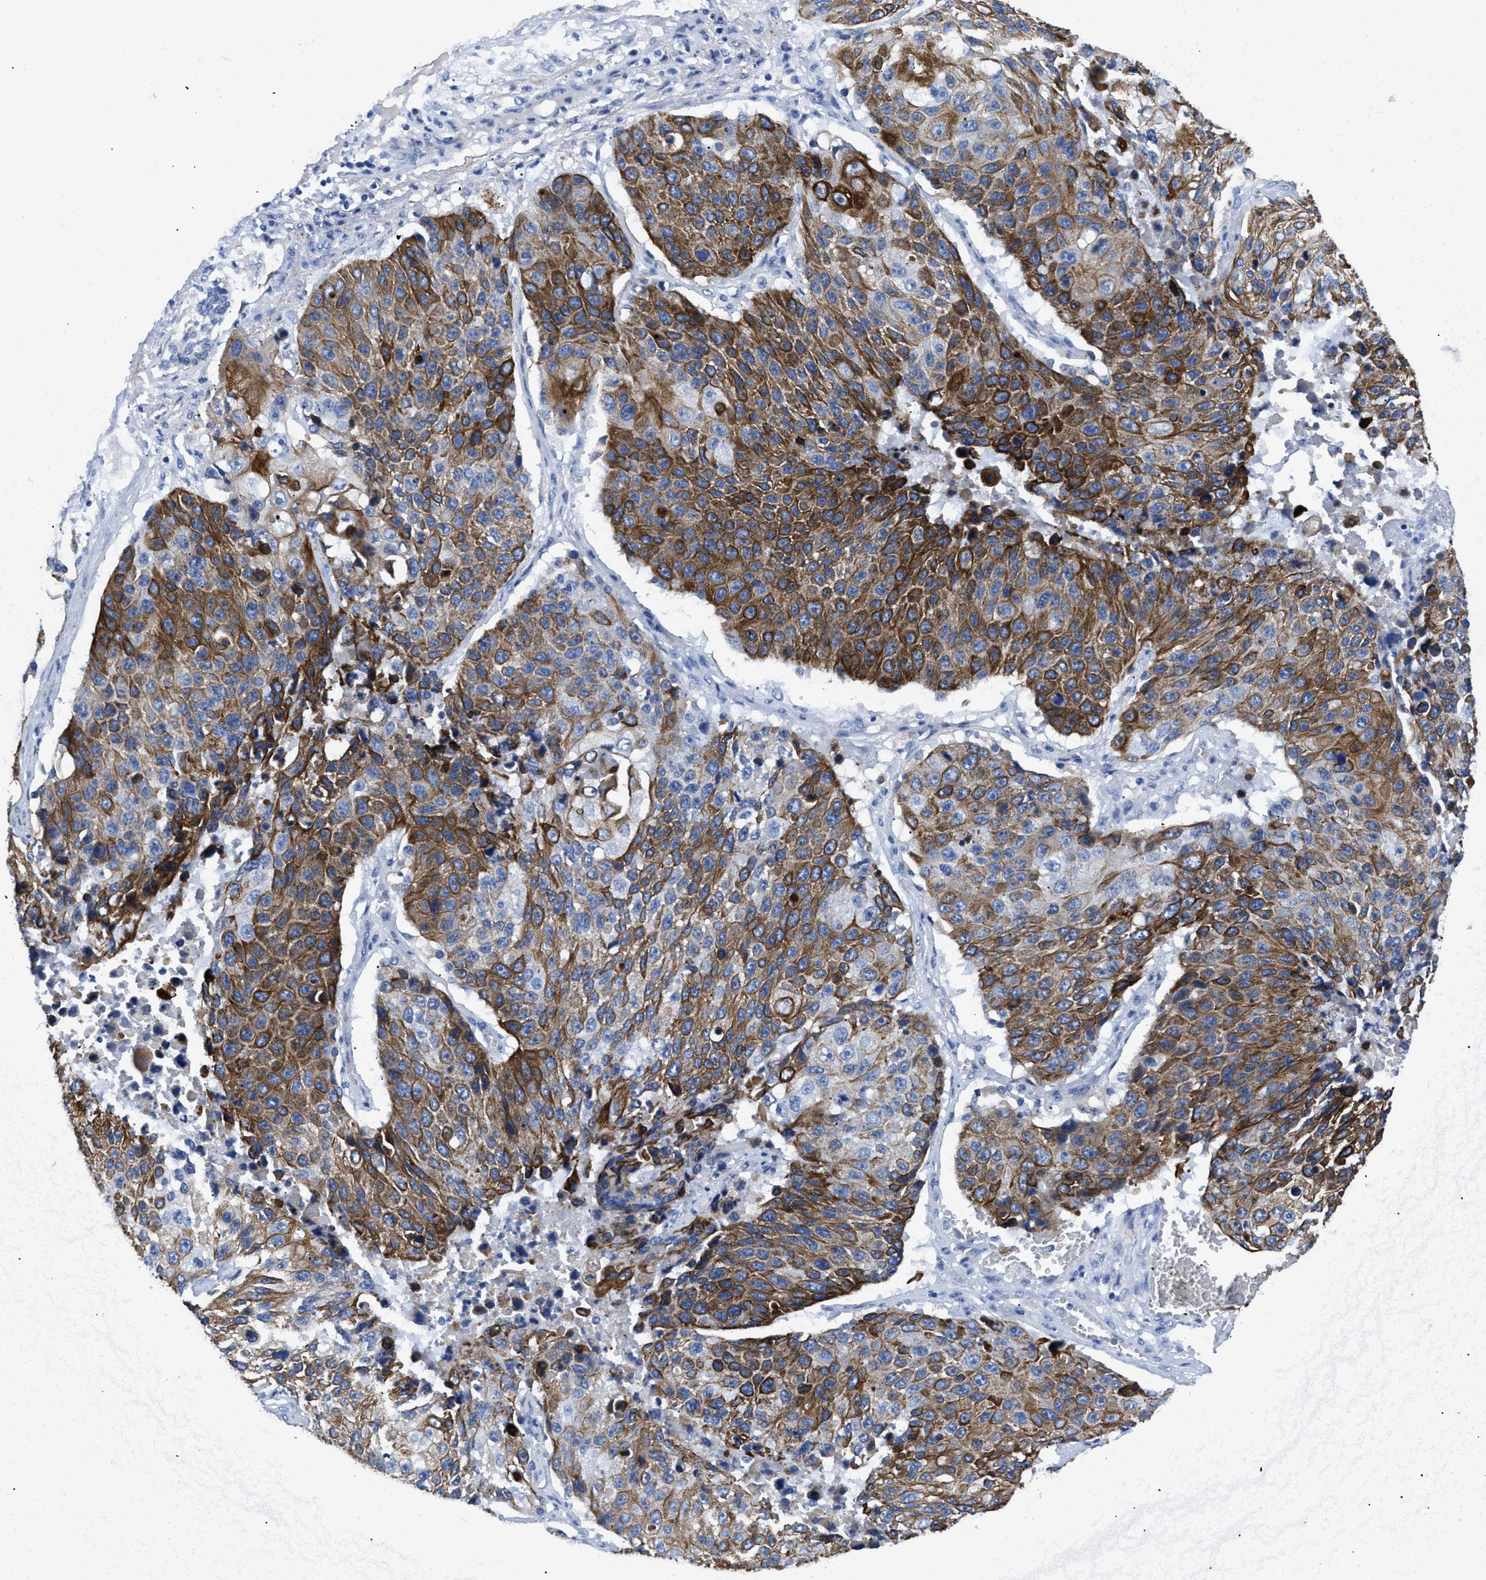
{"staining": {"intensity": "strong", "quantity": ">75%", "location": "cytoplasmic/membranous"}, "tissue": "lung cancer", "cell_type": "Tumor cells", "image_type": "cancer", "snomed": [{"axis": "morphology", "description": "Squamous cell carcinoma, NOS"}, {"axis": "topography", "description": "Lung"}], "caption": "IHC staining of squamous cell carcinoma (lung), which shows high levels of strong cytoplasmic/membranous staining in approximately >75% of tumor cells indicating strong cytoplasmic/membranous protein expression. The staining was performed using DAB (3,3'-diaminobenzidine) (brown) for protein detection and nuclei were counterstained in hematoxylin (blue).", "gene": "TMEM68", "patient": {"sex": "male", "age": 61}}